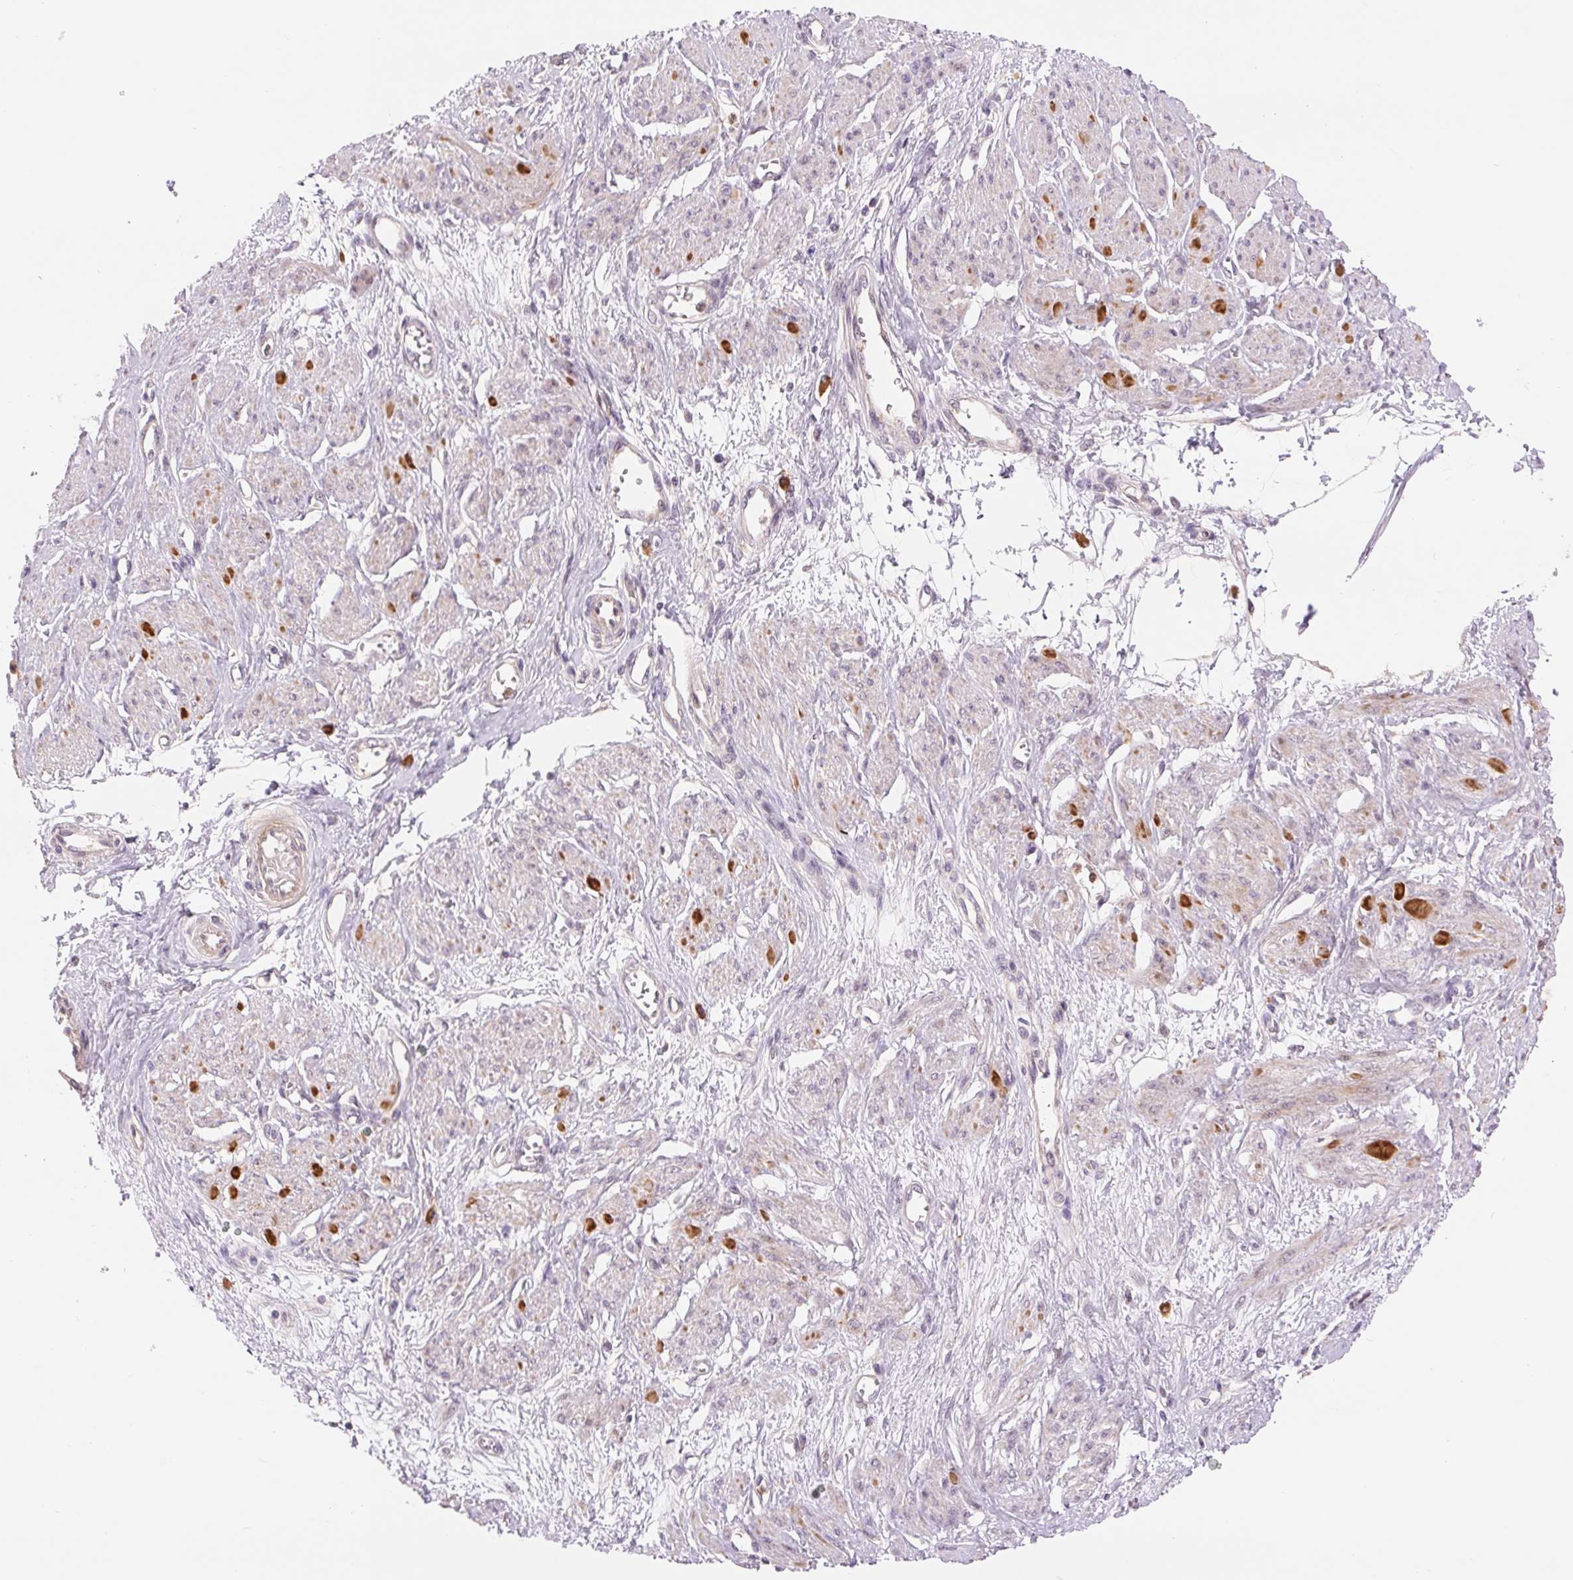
{"staining": {"intensity": "moderate", "quantity": "25%-75%", "location": "cytoplasmic/membranous"}, "tissue": "smooth muscle", "cell_type": "Smooth muscle cells", "image_type": "normal", "snomed": [{"axis": "morphology", "description": "Normal tissue, NOS"}, {"axis": "topography", "description": "Smooth muscle"}, {"axis": "topography", "description": "Uterus"}], "caption": "A high-resolution image shows immunohistochemistry (IHC) staining of benign smooth muscle, which reveals moderate cytoplasmic/membranous staining in about 25%-75% of smooth muscle cells. Nuclei are stained in blue.", "gene": "RANBP3L", "patient": {"sex": "female", "age": 39}}